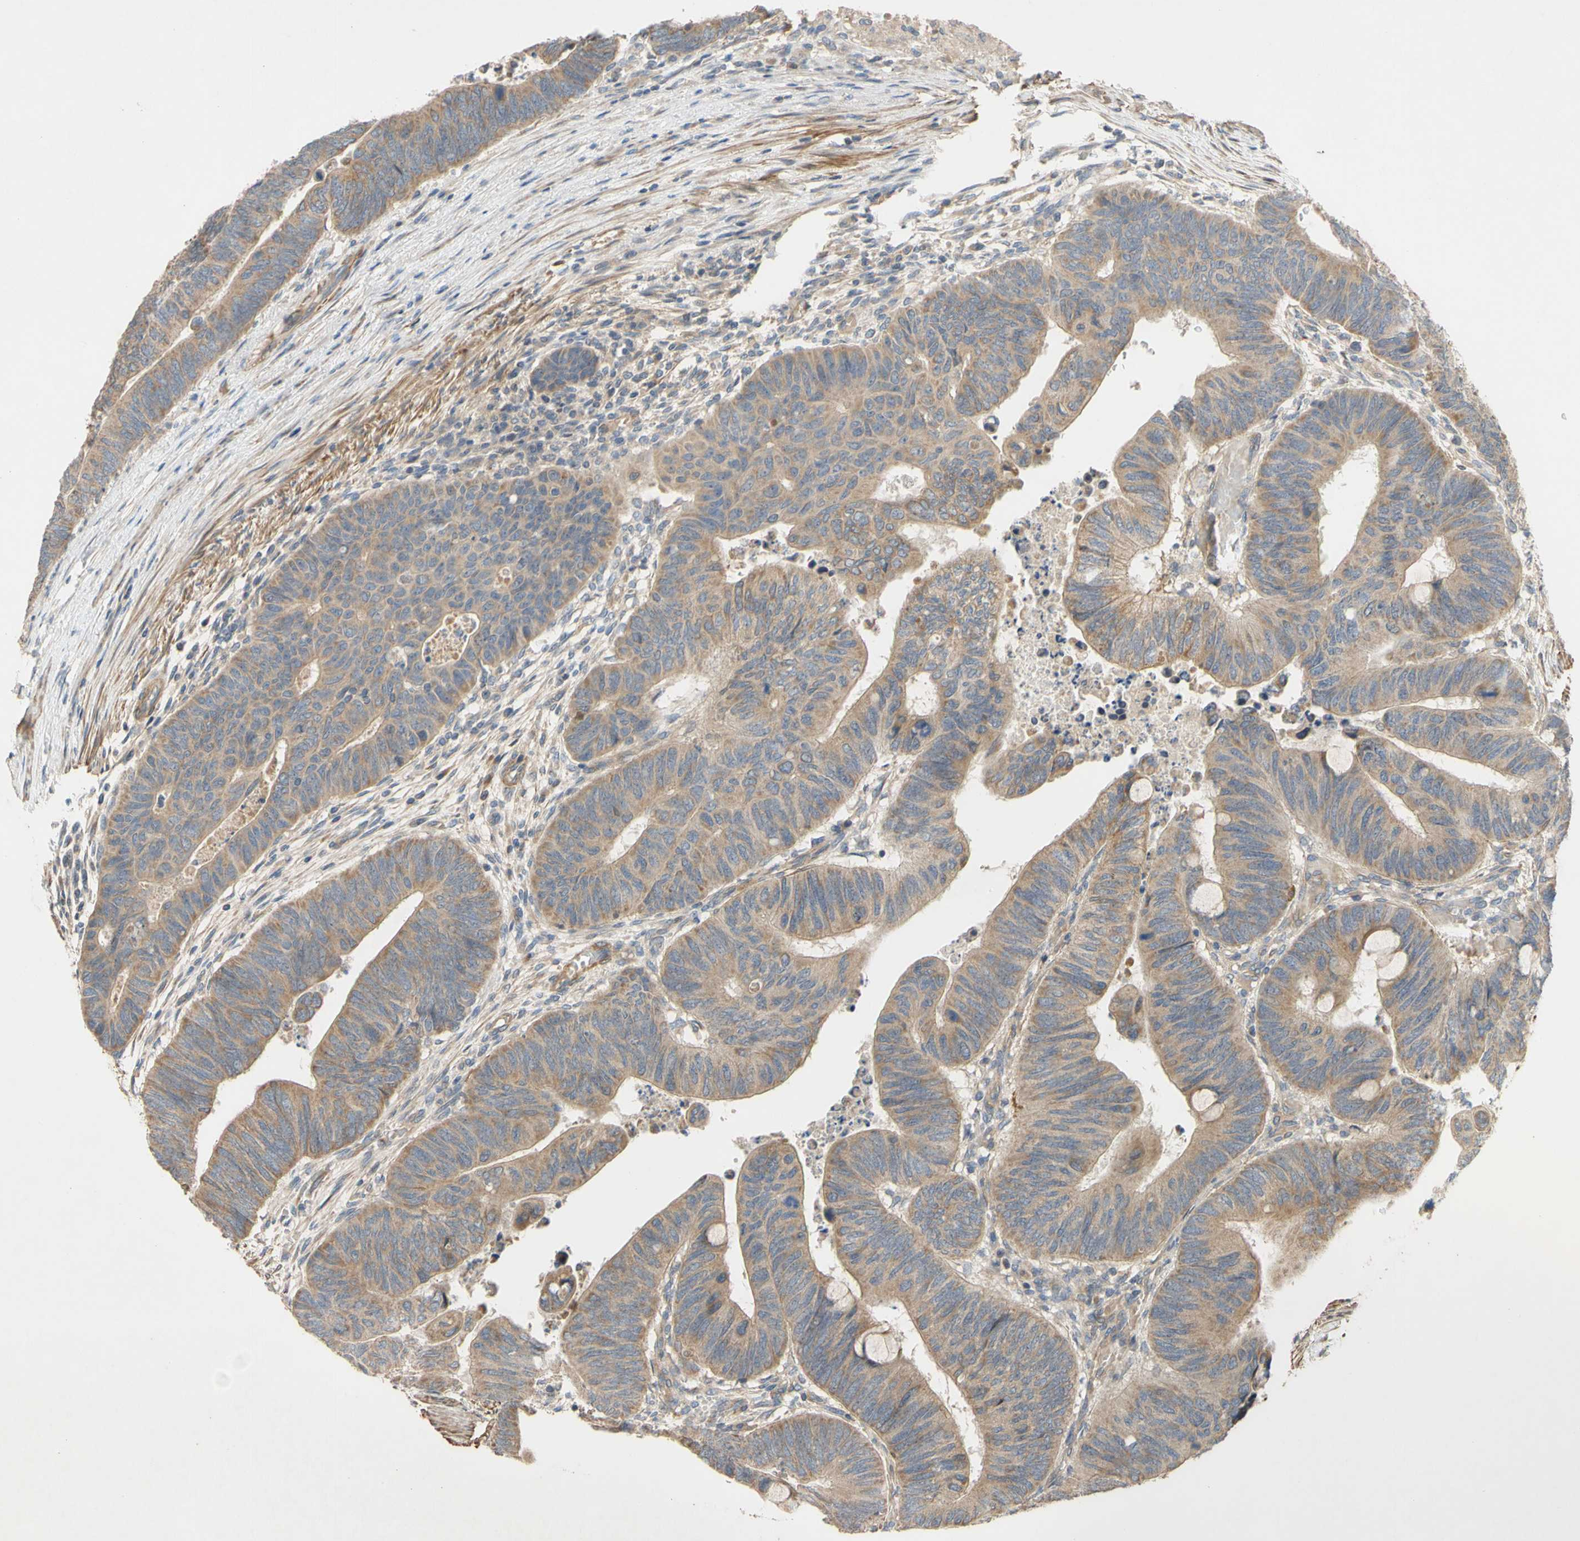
{"staining": {"intensity": "moderate", "quantity": ">75%", "location": "cytoplasmic/membranous"}, "tissue": "colorectal cancer", "cell_type": "Tumor cells", "image_type": "cancer", "snomed": [{"axis": "morphology", "description": "Normal tissue, NOS"}, {"axis": "morphology", "description": "Adenocarcinoma, NOS"}, {"axis": "topography", "description": "Rectum"}, {"axis": "topography", "description": "Peripheral nerve tissue"}], "caption": "A high-resolution micrograph shows immunohistochemistry staining of adenocarcinoma (colorectal), which exhibits moderate cytoplasmic/membranous staining in approximately >75% of tumor cells.", "gene": "PARD6A", "patient": {"sex": "male", "age": 92}}